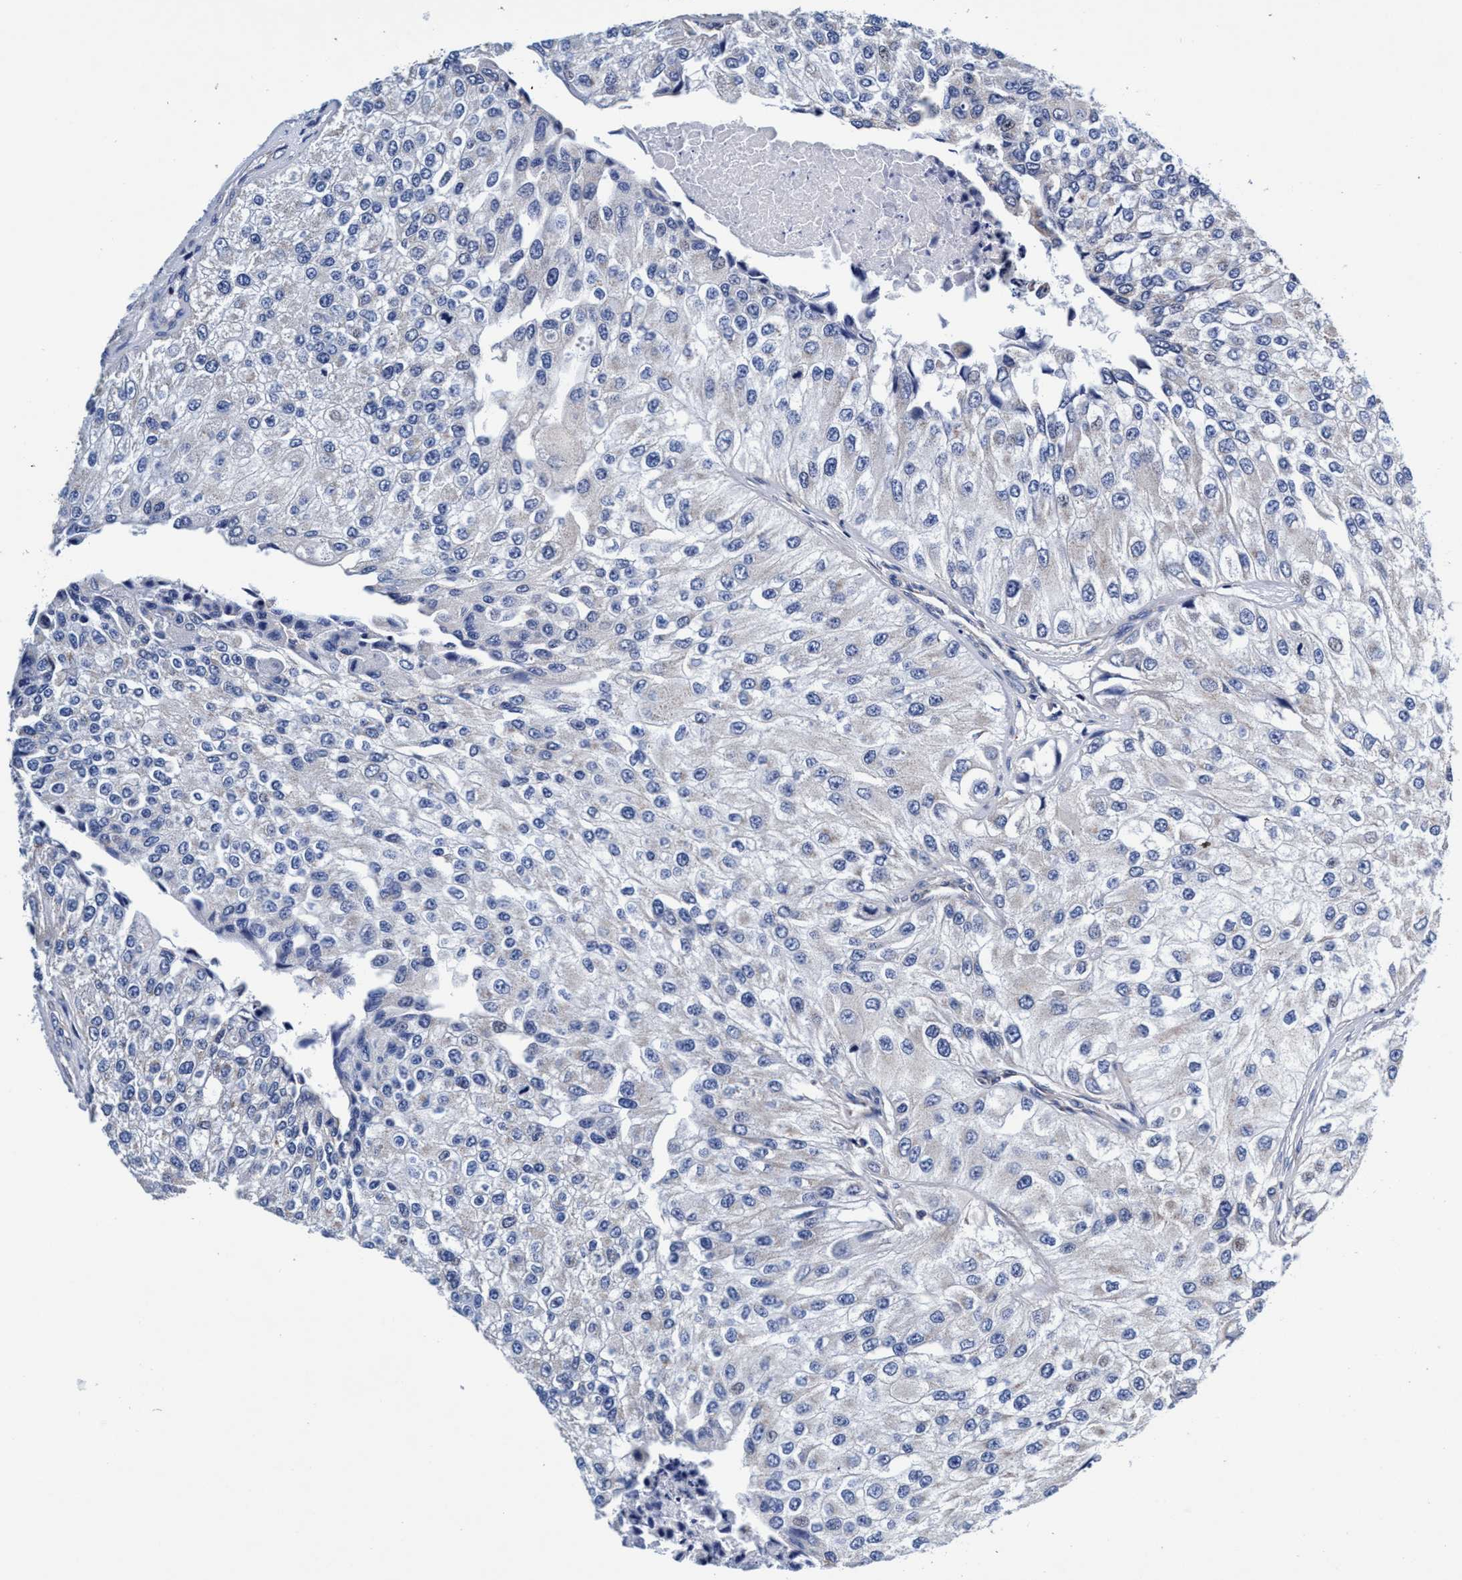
{"staining": {"intensity": "negative", "quantity": "none", "location": "none"}, "tissue": "urothelial cancer", "cell_type": "Tumor cells", "image_type": "cancer", "snomed": [{"axis": "morphology", "description": "Urothelial carcinoma, High grade"}, {"axis": "topography", "description": "Kidney"}, {"axis": "topography", "description": "Urinary bladder"}], "caption": "Immunohistochemistry (IHC) photomicrograph of neoplastic tissue: high-grade urothelial carcinoma stained with DAB shows no significant protein positivity in tumor cells.", "gene": "UBALD2", "patient": {"sex": "male", "age": 77}}